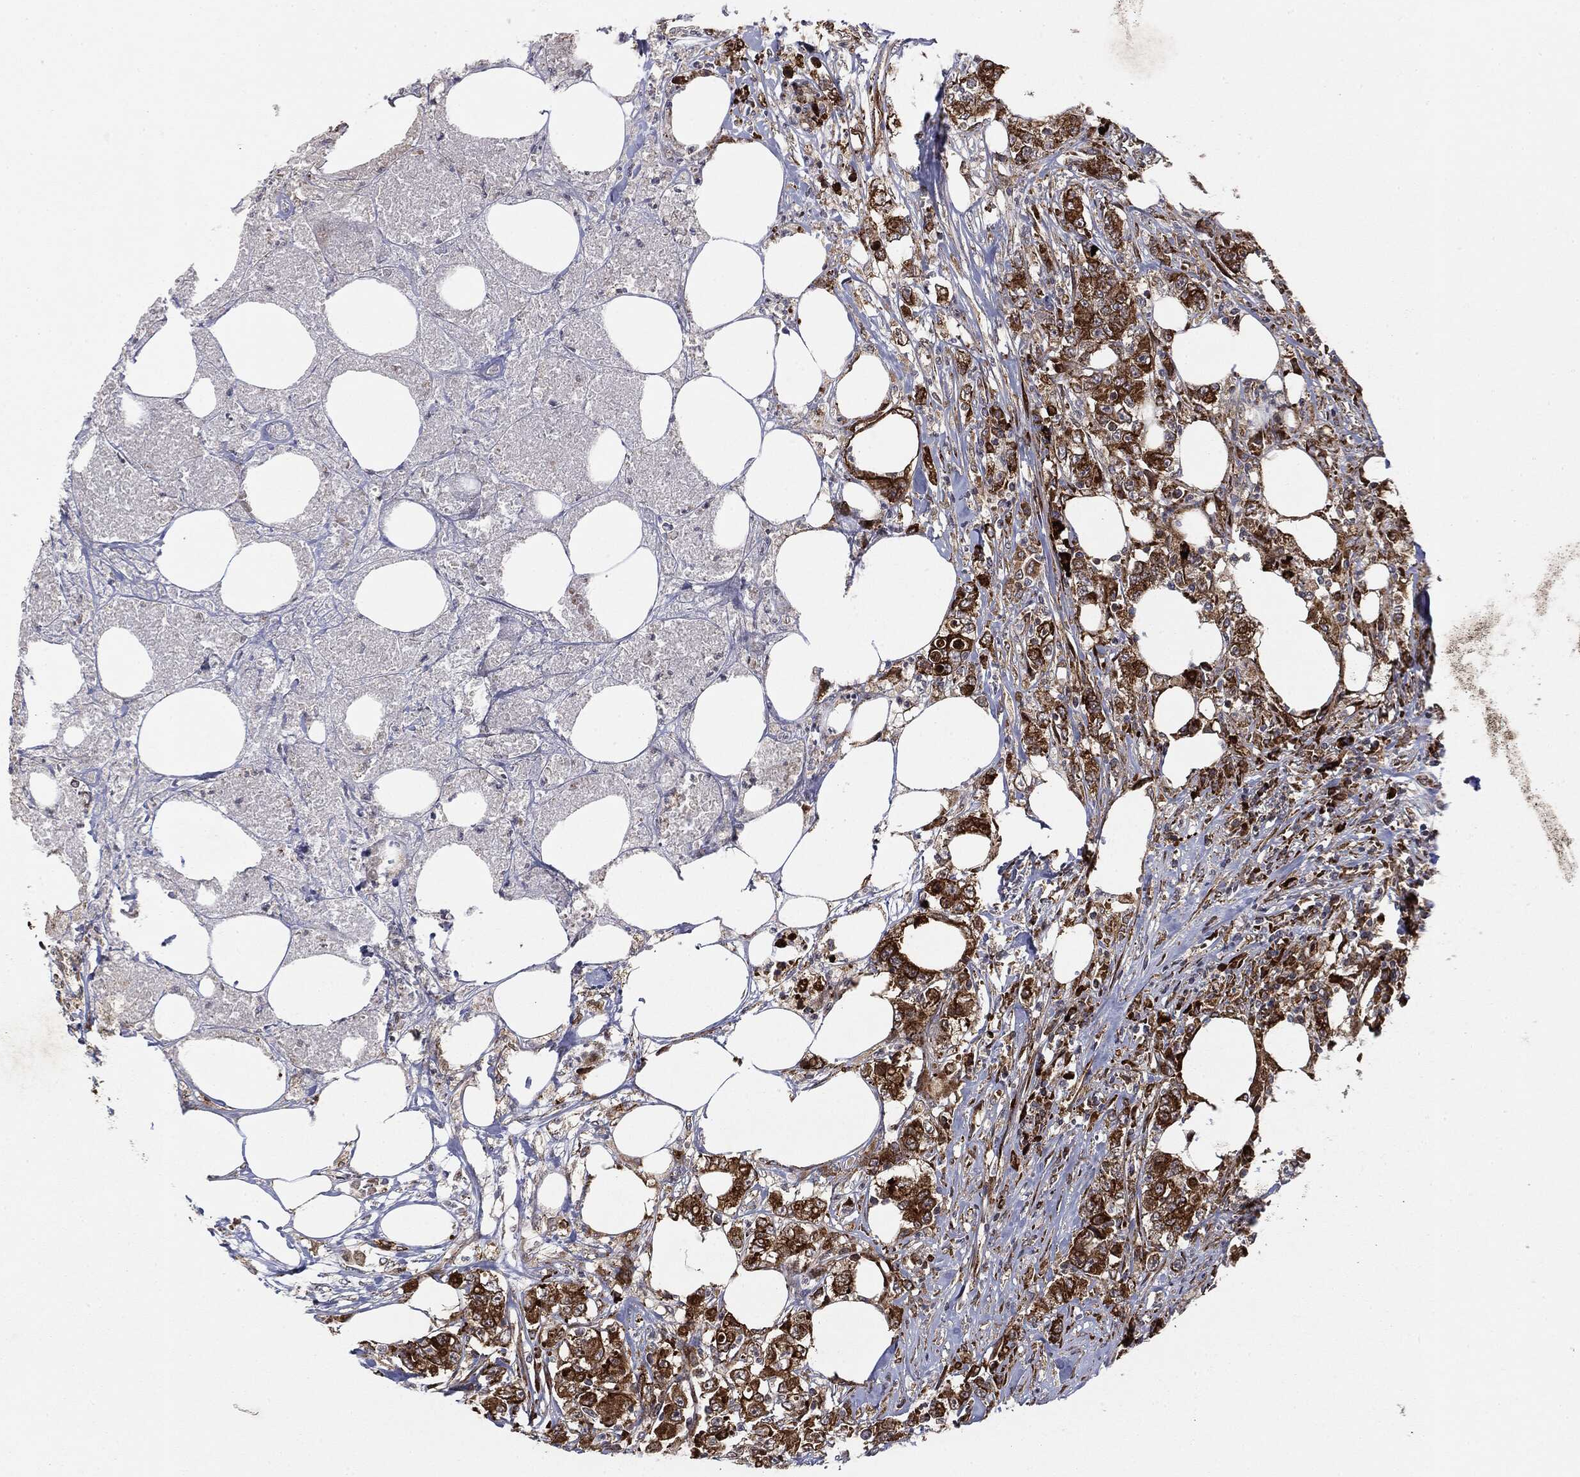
{"staining": {"intensity": "strong", "quantity": ">75%", "location": "cytoplasmic/membranous"}, "tissue": "colorectal cancer", "cell_type": "Tumor cells", "image_type": "cancer", "snomed": [{"axis": "morphology", "description": "Adenocarcinoma, NOS"}, {"axis": "topography", "description": "Colon"}], "caption": "Strong cytoplasmic/membranous positivity is identified in approximately >75% of tumor cells in adenocarcinoma (colorectal).", "gene": "CYLD", "patient": {"sex": "female", "age": 48}}